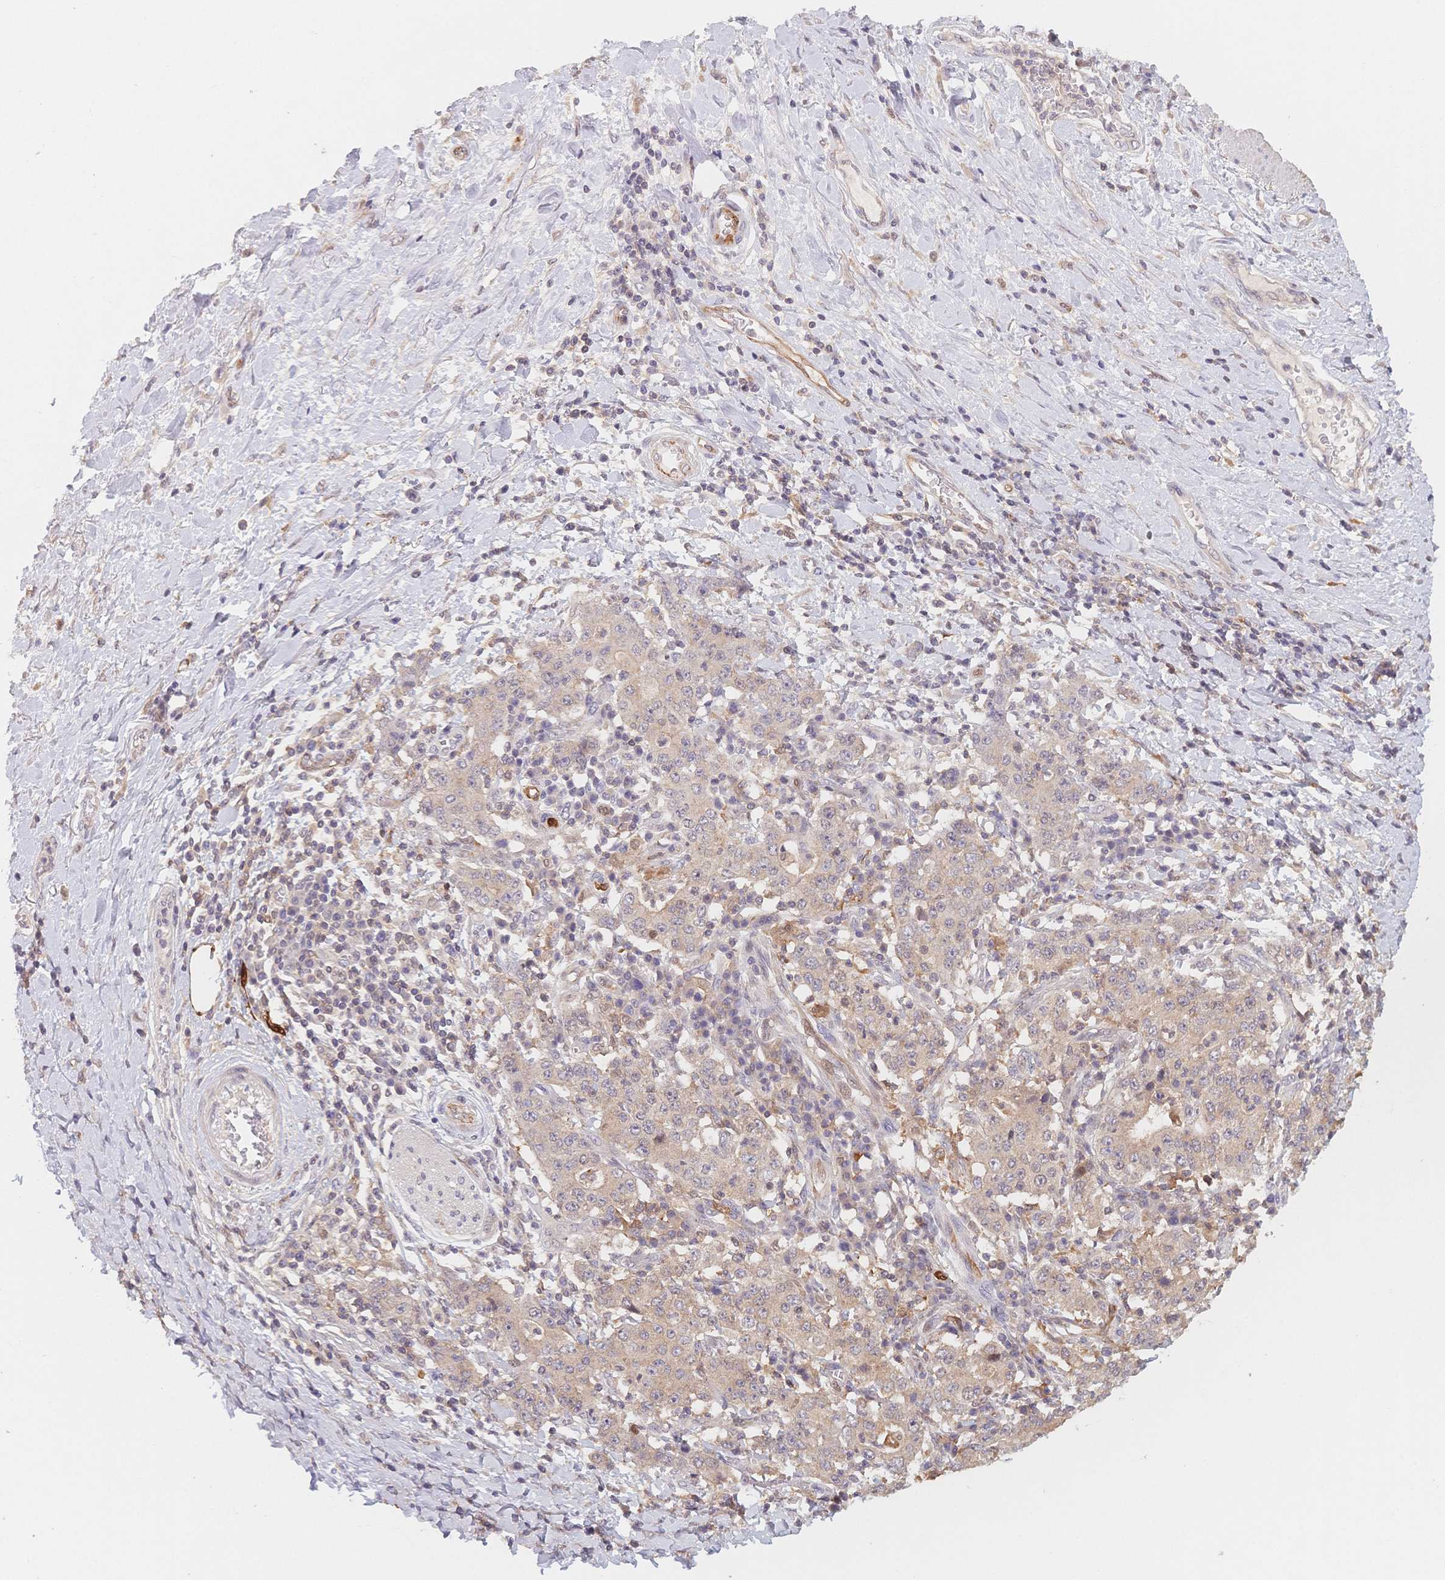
{"staining": {"intensity": "weak", "quantity": "<25%", "location": "cytoplasmic/membranous"}, "tissue": "stomach cancer", "cell_type": "Tumor cells", "image_type": "cancer", "snomed": [{"axis": "morphology", "description": "Normal tissue, NOS"}, {"axis": "morphology", "description": "Adenocarcinoma, NOS"}, {"axis": "topography", "description": "Stomach, upper"}, {"axis": "topography", "description": "Stomach"}], "caption": "The histopathology image reveals no staining of tumor cells in stomach adenocarcinoma.", "gene": "C12orf75", "patient": {"sex": "male", "age": 59}}